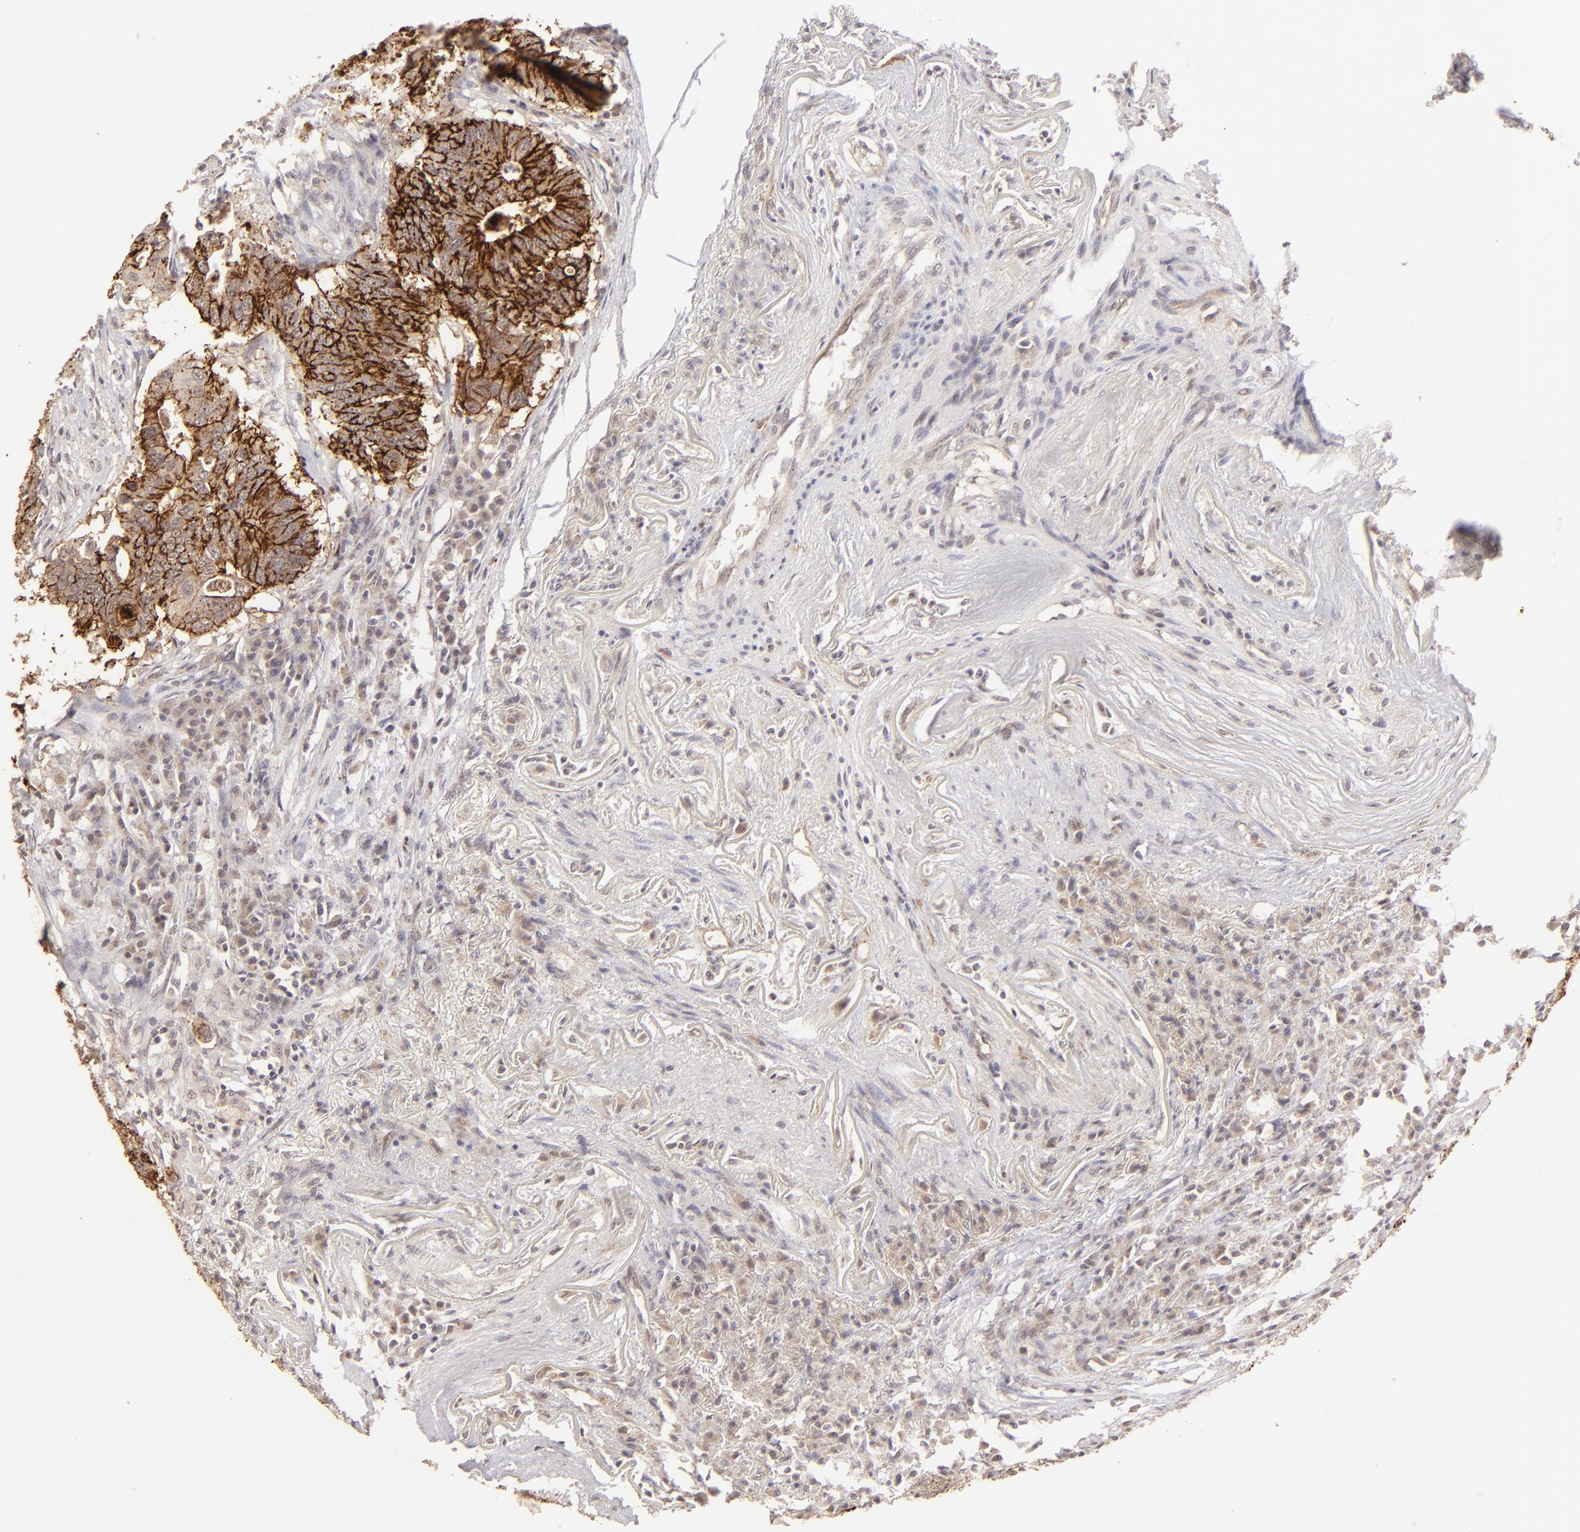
{"staining": {"intensity": "moderate", "quantity": ">75%", "location": "cytoplasmic/membranous"}, "tissue": "colorectal cancer", "cell_type": "Tumor cells", "image_type": "cancer", "snomed": [{"axis": "morphology", "description": "Adenocarcinoma, NOS"}, {"axis": "topography", "description": "Colon"}], "caption": "Adenocarcinoma (colorectal) was stained to show a protein in brown. There is medium levels of moderate cytoplasmic/membranous positivity in approximately >75% of tumor cells.", "gene": "CLDN1", "patient": {"sex": "male", "age": 71}}